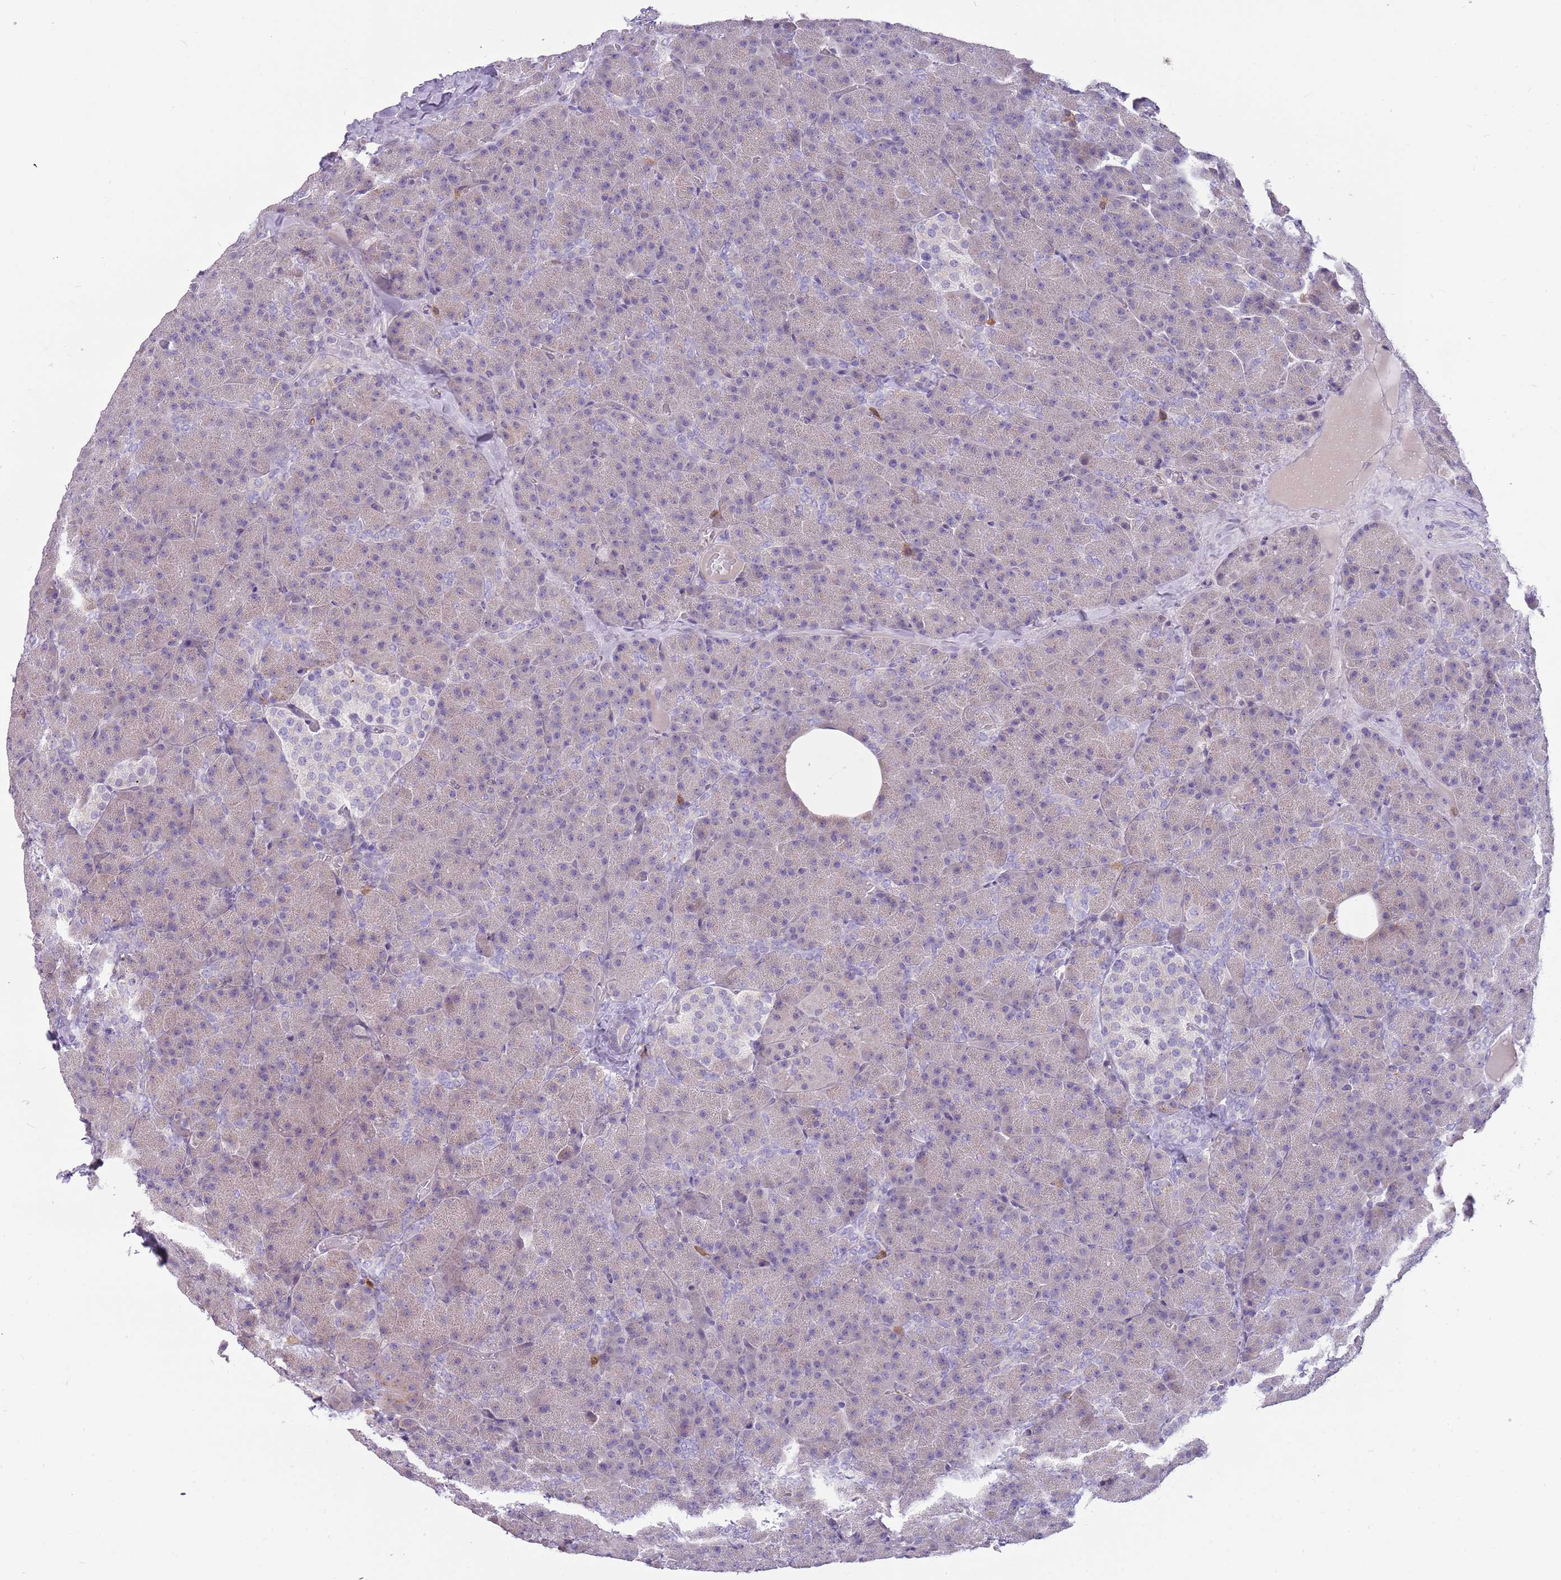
{"staining": {"intensity": "weak", "quantity": "25%-75%", "location": "cytoplasmic/membranous"}, "tissue": "pancreas", "cell_type": "Exocrine glandular cells", "image_type": "normal", "snomed": [{"axis": "morphology", "description": "Normal tissue, NOS"}, {"axis": "morphology", "description": "Carcinoid, malignant, NOS"}, {"axis": "topography", "description": "Pancreas"}], "caption": "Brown immunohistochemical staining in benign human pancreas displays weak cytoplasmic/membranous positivity in about 25%-75% of exocrine glandular cells.", "gene": "DIPK1C", "patient": {"sex": "female", "age": 35}}